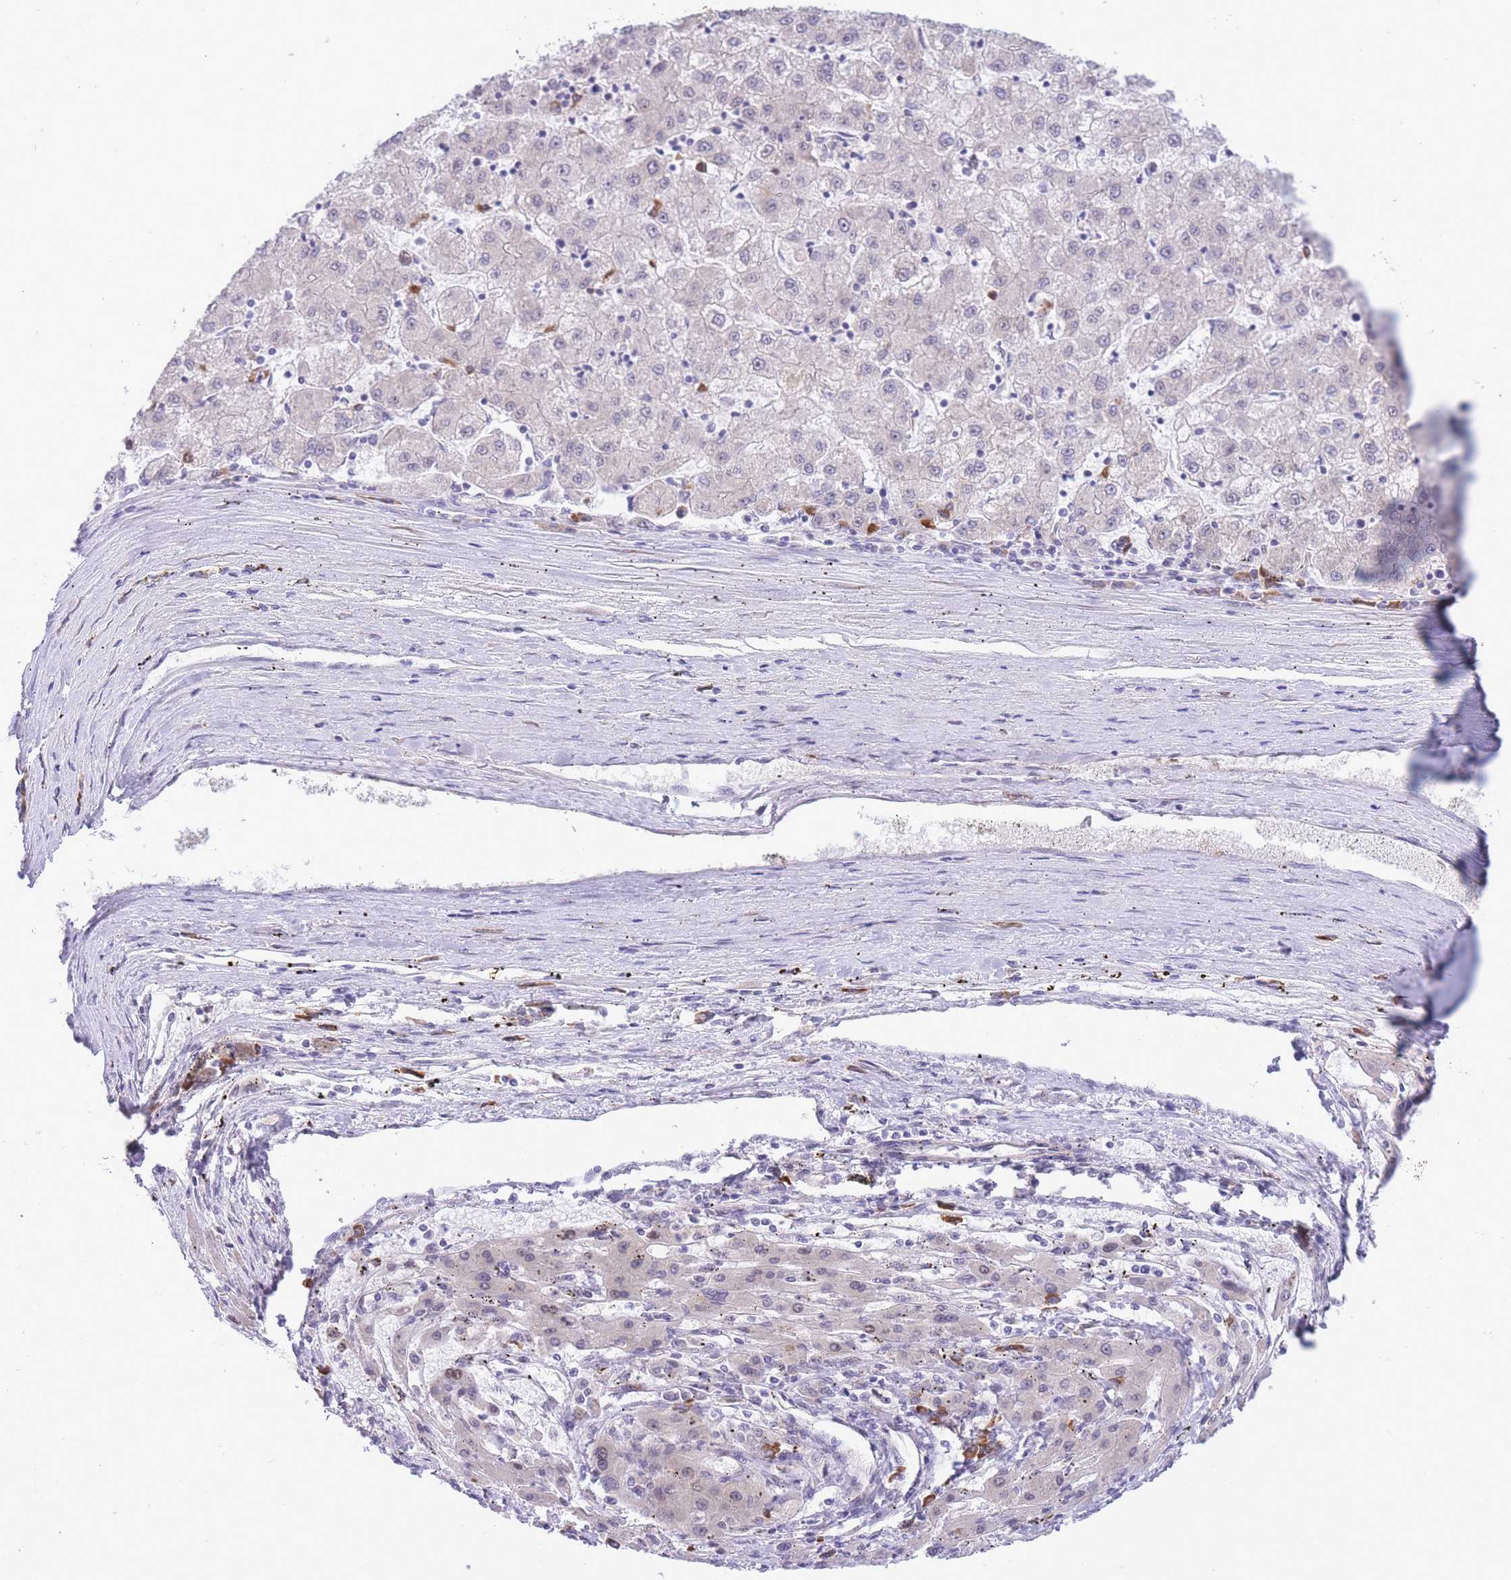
{"staining": {"intensity": "negative", "quantity": "none", "location": "none"}, "tissue": "liver cancer", "cell_type": "Tumor cells", "image_type": "cancer", "snomed": [{"axis": "morphology", "description": "Carcinoma, Hepatocellular, NOS"}, {"axis": "topography", "description": "Liver"}], "caption": "A micrograph of human liver cancer is negative for staining in tumor cells. (DAB (3,3'-diaminobenzidine) immunohistochemistry, high magnification).", "gene": "EXOSC8", "patient": {"sex": "male", "age": 72}}